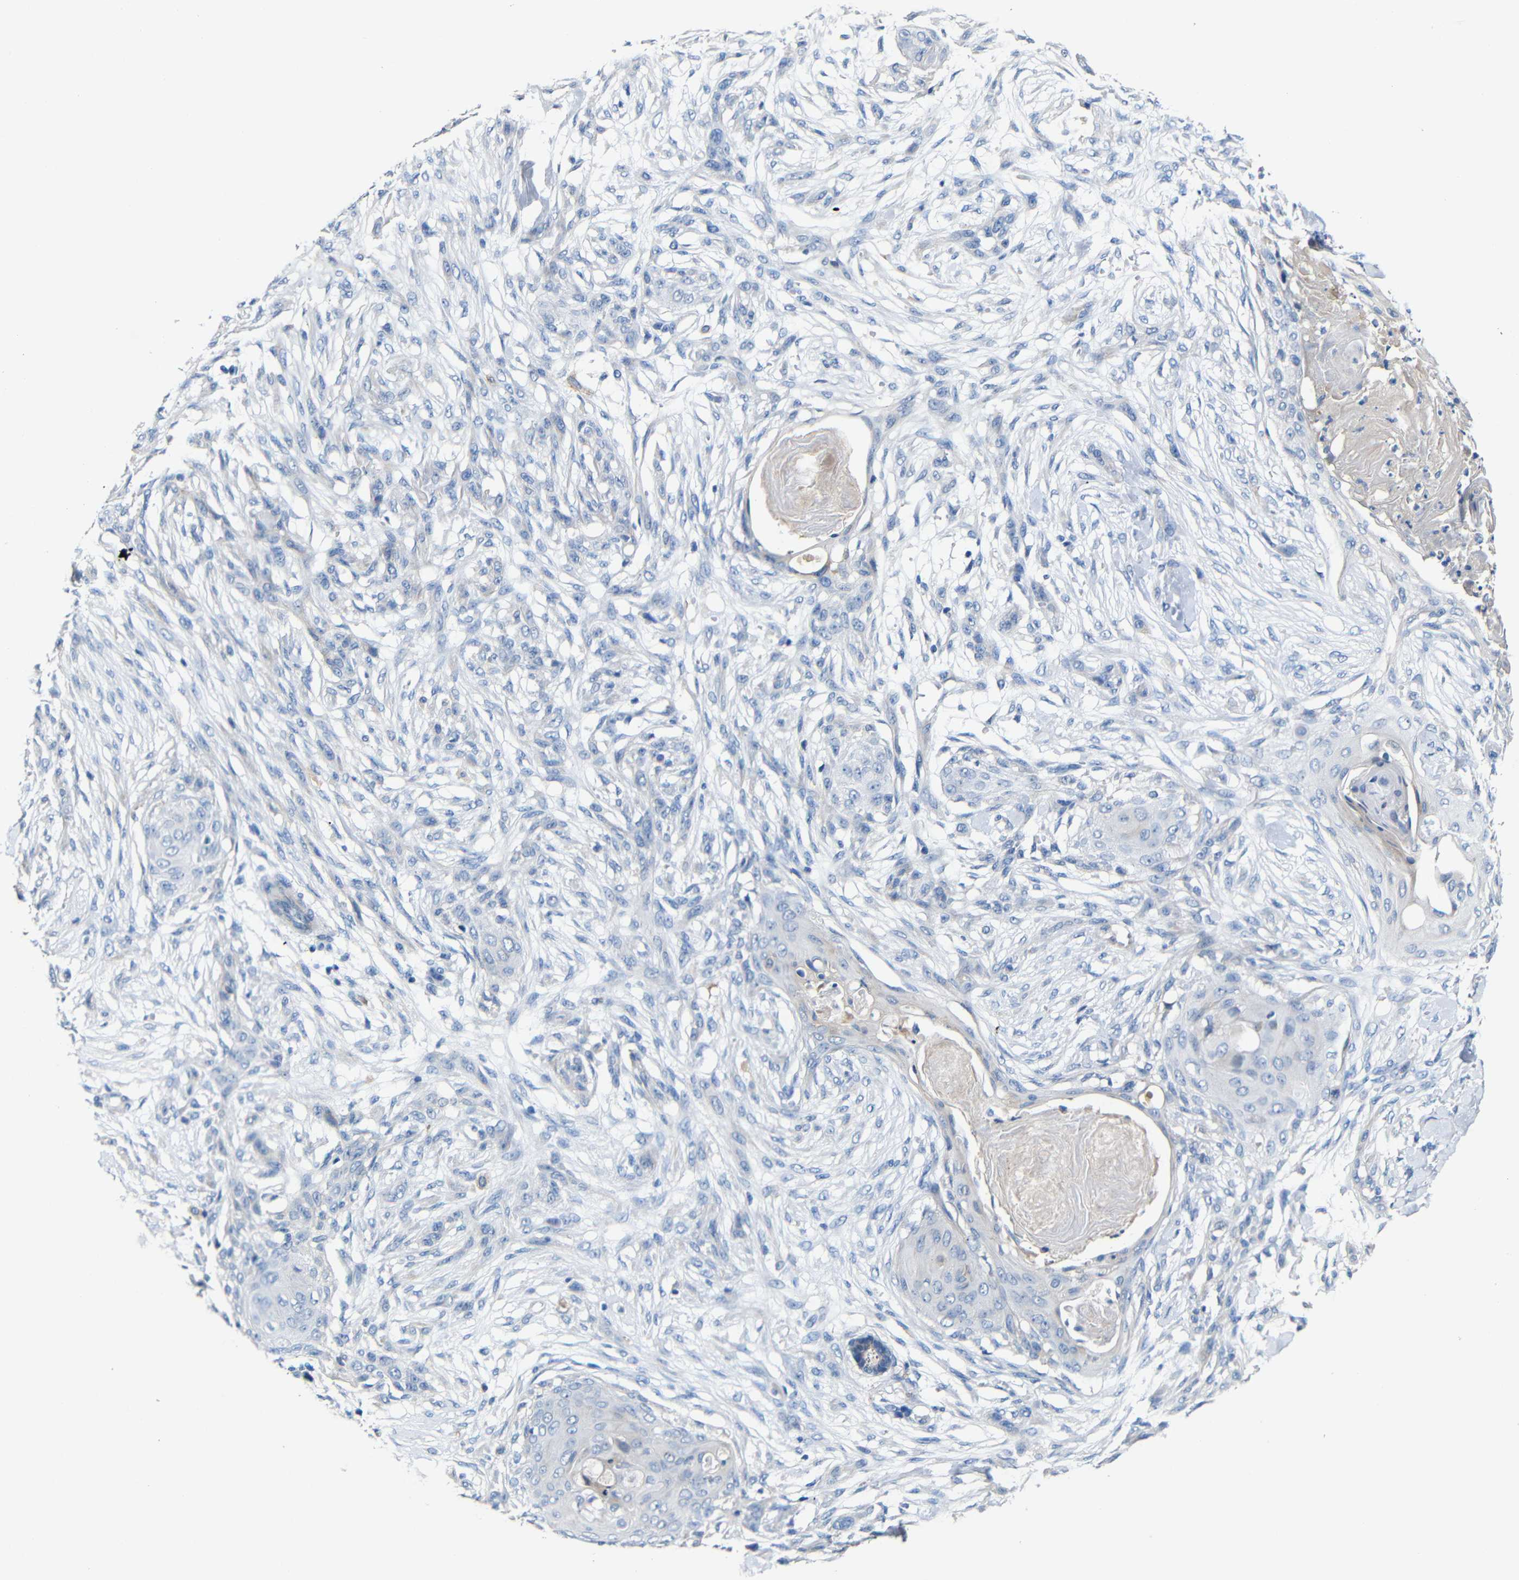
{"staining": {"intensity": "negative", "quantity": "none", "location": "none"}, "tissue": "skin cancer", "cell_type": "Tumor cells", "image_type": "cancer", "snomed": [{"axis": "morphology", "description": "Squamous cell carcinoma, NOS"}, {"axis": "topography", "description": "Skin"}], "caption": "IHC of human skin cancer shows no staining in tumor cells. (DAB immunohistochemistry (IHC), high magnification).", "gene": "ACKR2", "patient": {"sex": "female", "age": 59}}